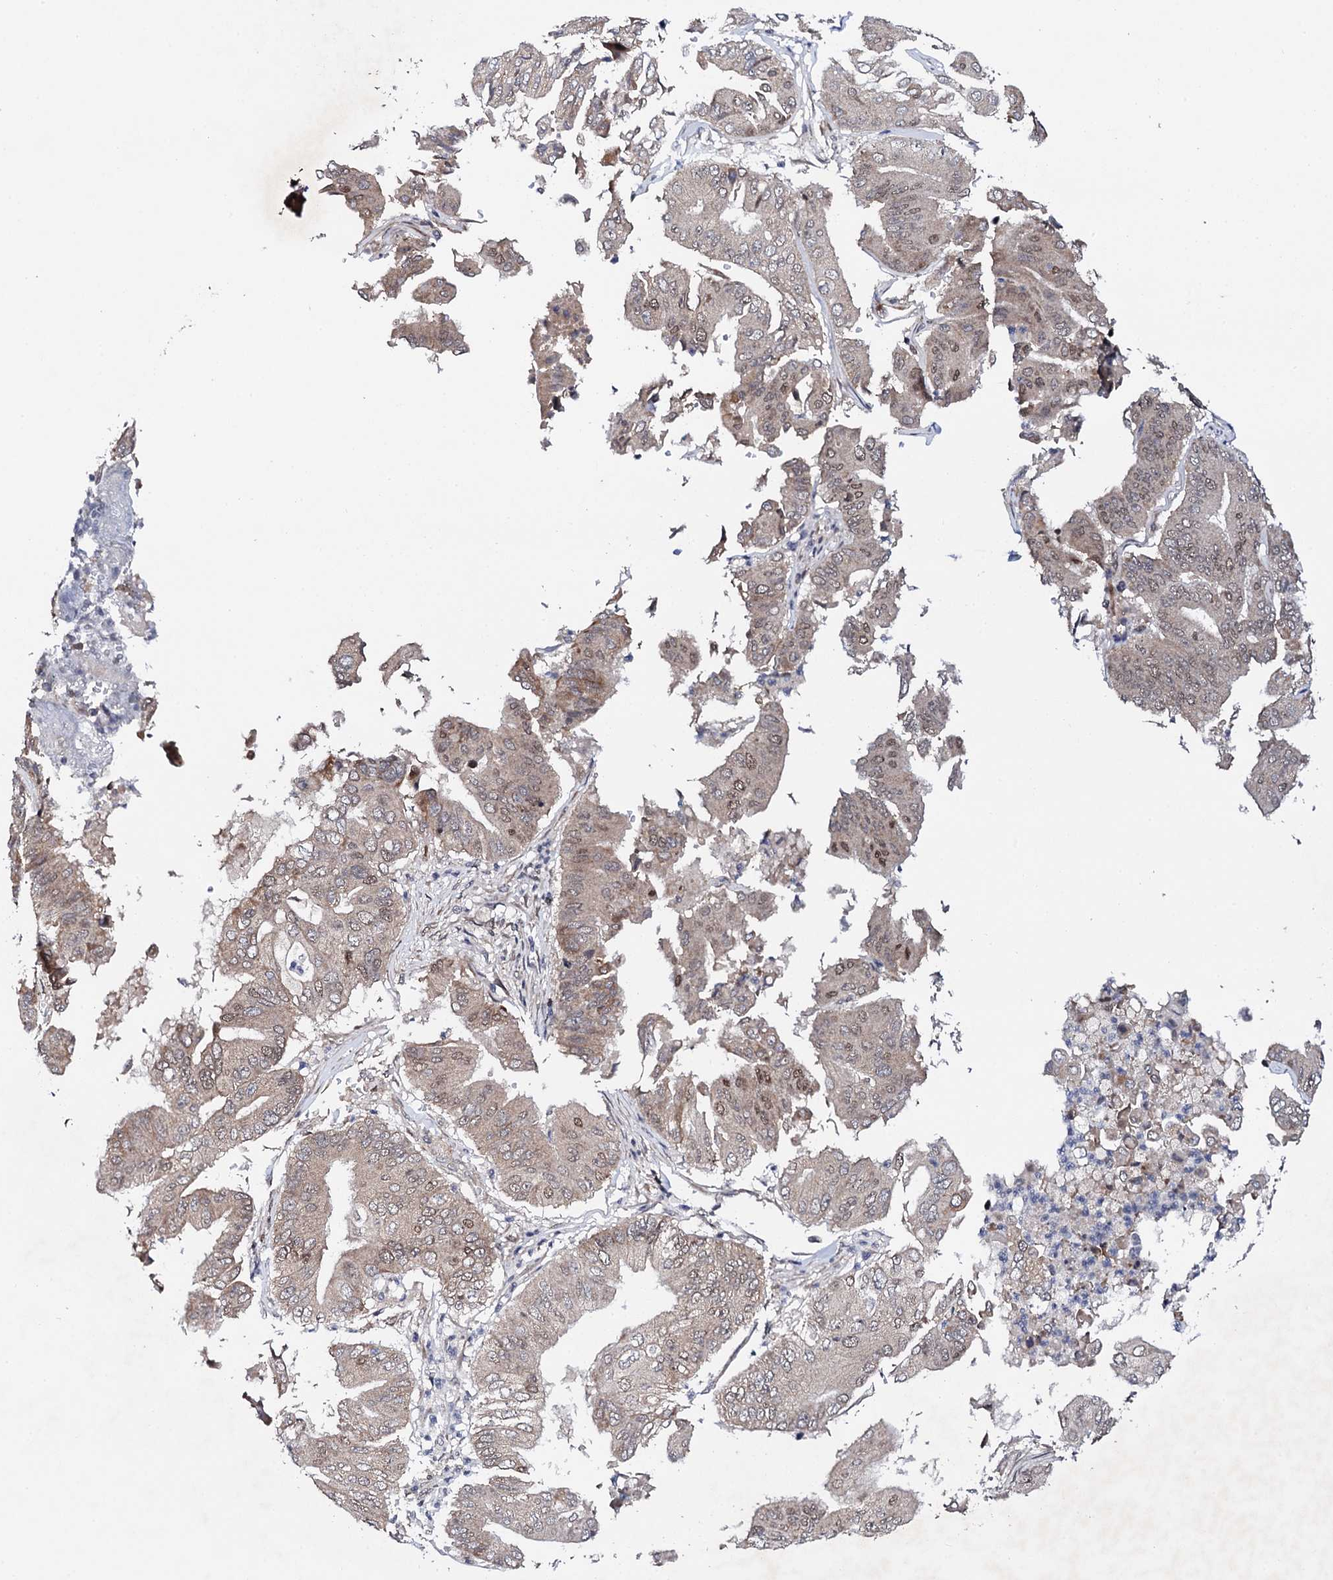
{"staining": {"intensity": "weak", "quantity": "25%-75%", "location": "nuclear"}, "tissue": "pancreatic cancer", "cell_type": "Tumor cells", "image_type": "cancer", "snomed": [{"axis": "morphology", "description": "Adenocarcinoma, NOS"}, {"axis": "topography", "description": "Pancreas"}], "caption": "Pancreatic cancer was stained to show a protein in brown. There is low levels of weak nuclear positivity in approximately 25%-75% of tumor cells.", "gene": "FAM111A", "patient": {"sex": "female", "age": 77}}